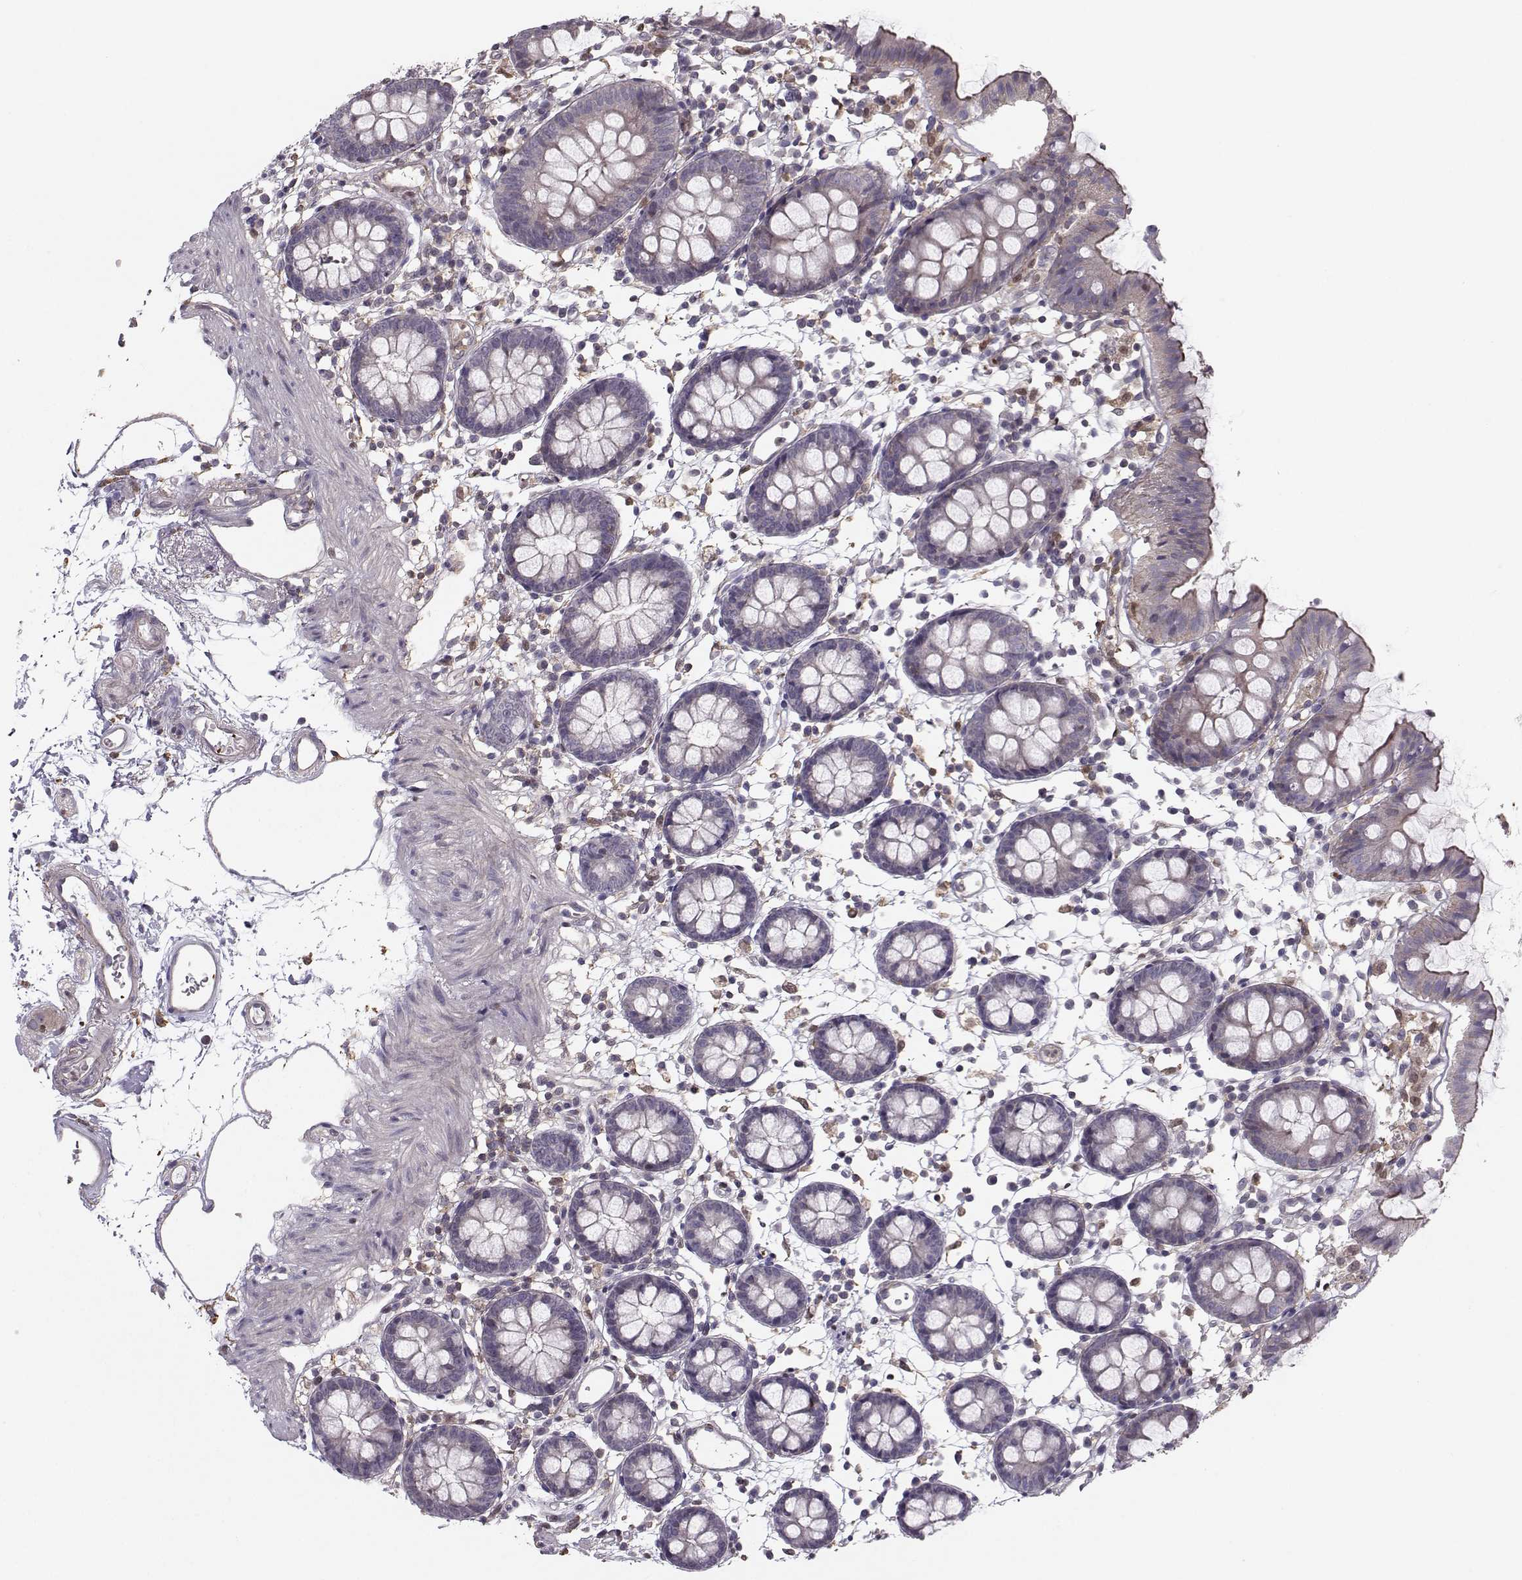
{"staining": {"intensity": "negative", "quantity": "none", "location": "none"}, "tissue": "colon", "cell_type": "Endothelial cells", "image_type": "normal", "snomed": [{"axis": "morphology", "description": "Normal tissue, NOS"}, {"axis": "topography", "description": "Colon"}], "caption": "High magnification brightfield microscopy of benign colon stained with DAB (brown) and counterstained with hematoxylin (blue): endothelial cells show no significant expression. (DAB (3,3'-diaminobenzidine) immunohistochemistry with hematoxylin counter stain).", "gene": "ASB16", "patient": {"sex": "female", "age": 84}}